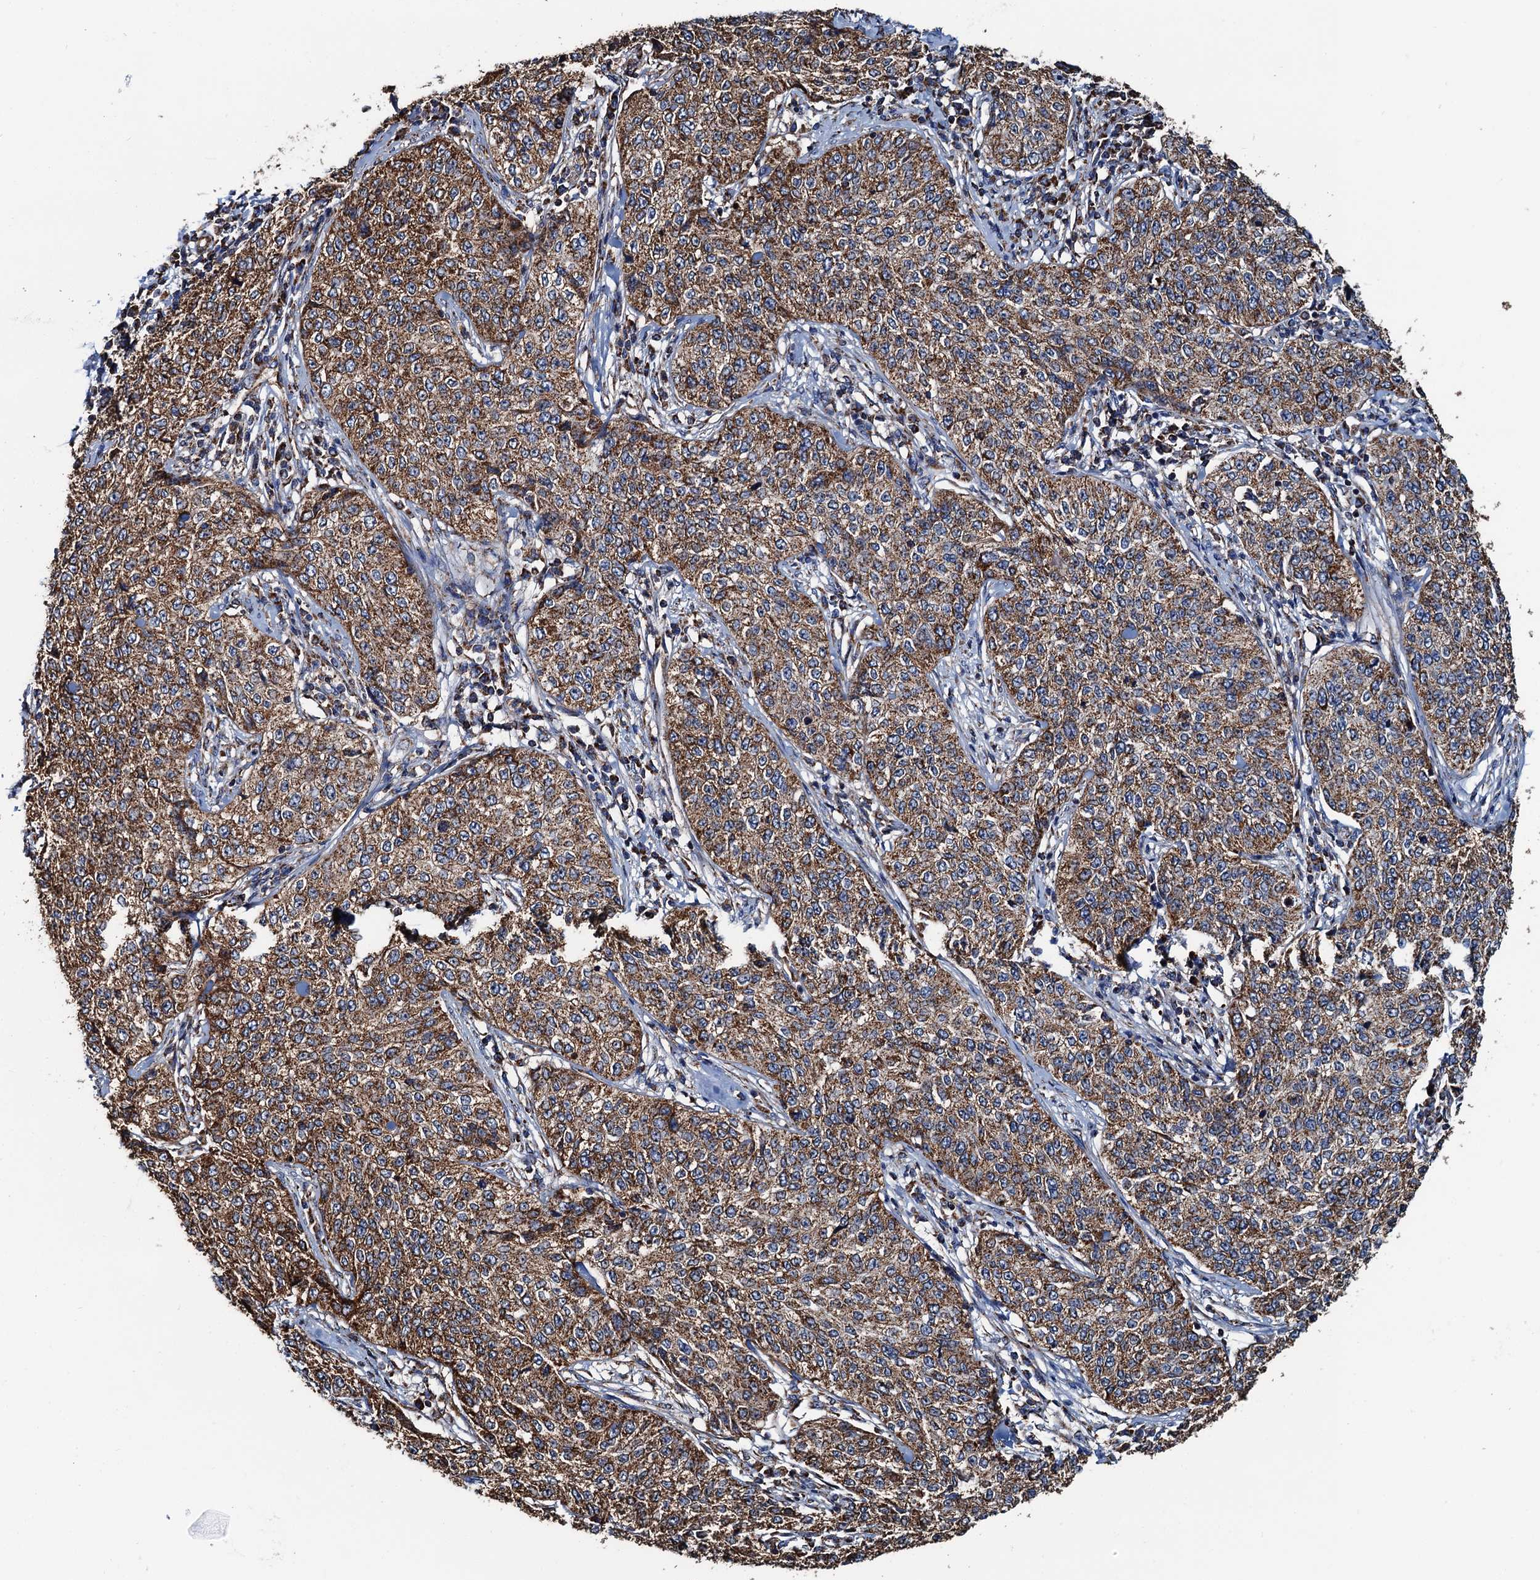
{"staining": {"intensity": "strong", "quantity": ">75%", "location": "cytoplasmic/membranous"}, "tissue": "cervical cancer", "cell_type": "Tumor cells", "image_type": "cancer", "snomed": [{"axis": "morphology", "description": "Squamous cell carcinoma, NOS"}, {"axis": "topography", "description": "Cervix"}], "caption": "The image demonstrates staining of cervical squamous cell carcinoma, revealing strong cytoplasmic/membranous protein expression (brown color) within tumor cells.", "gene": "AAGAB", "patient": {"sex": "female", "age": 35}}